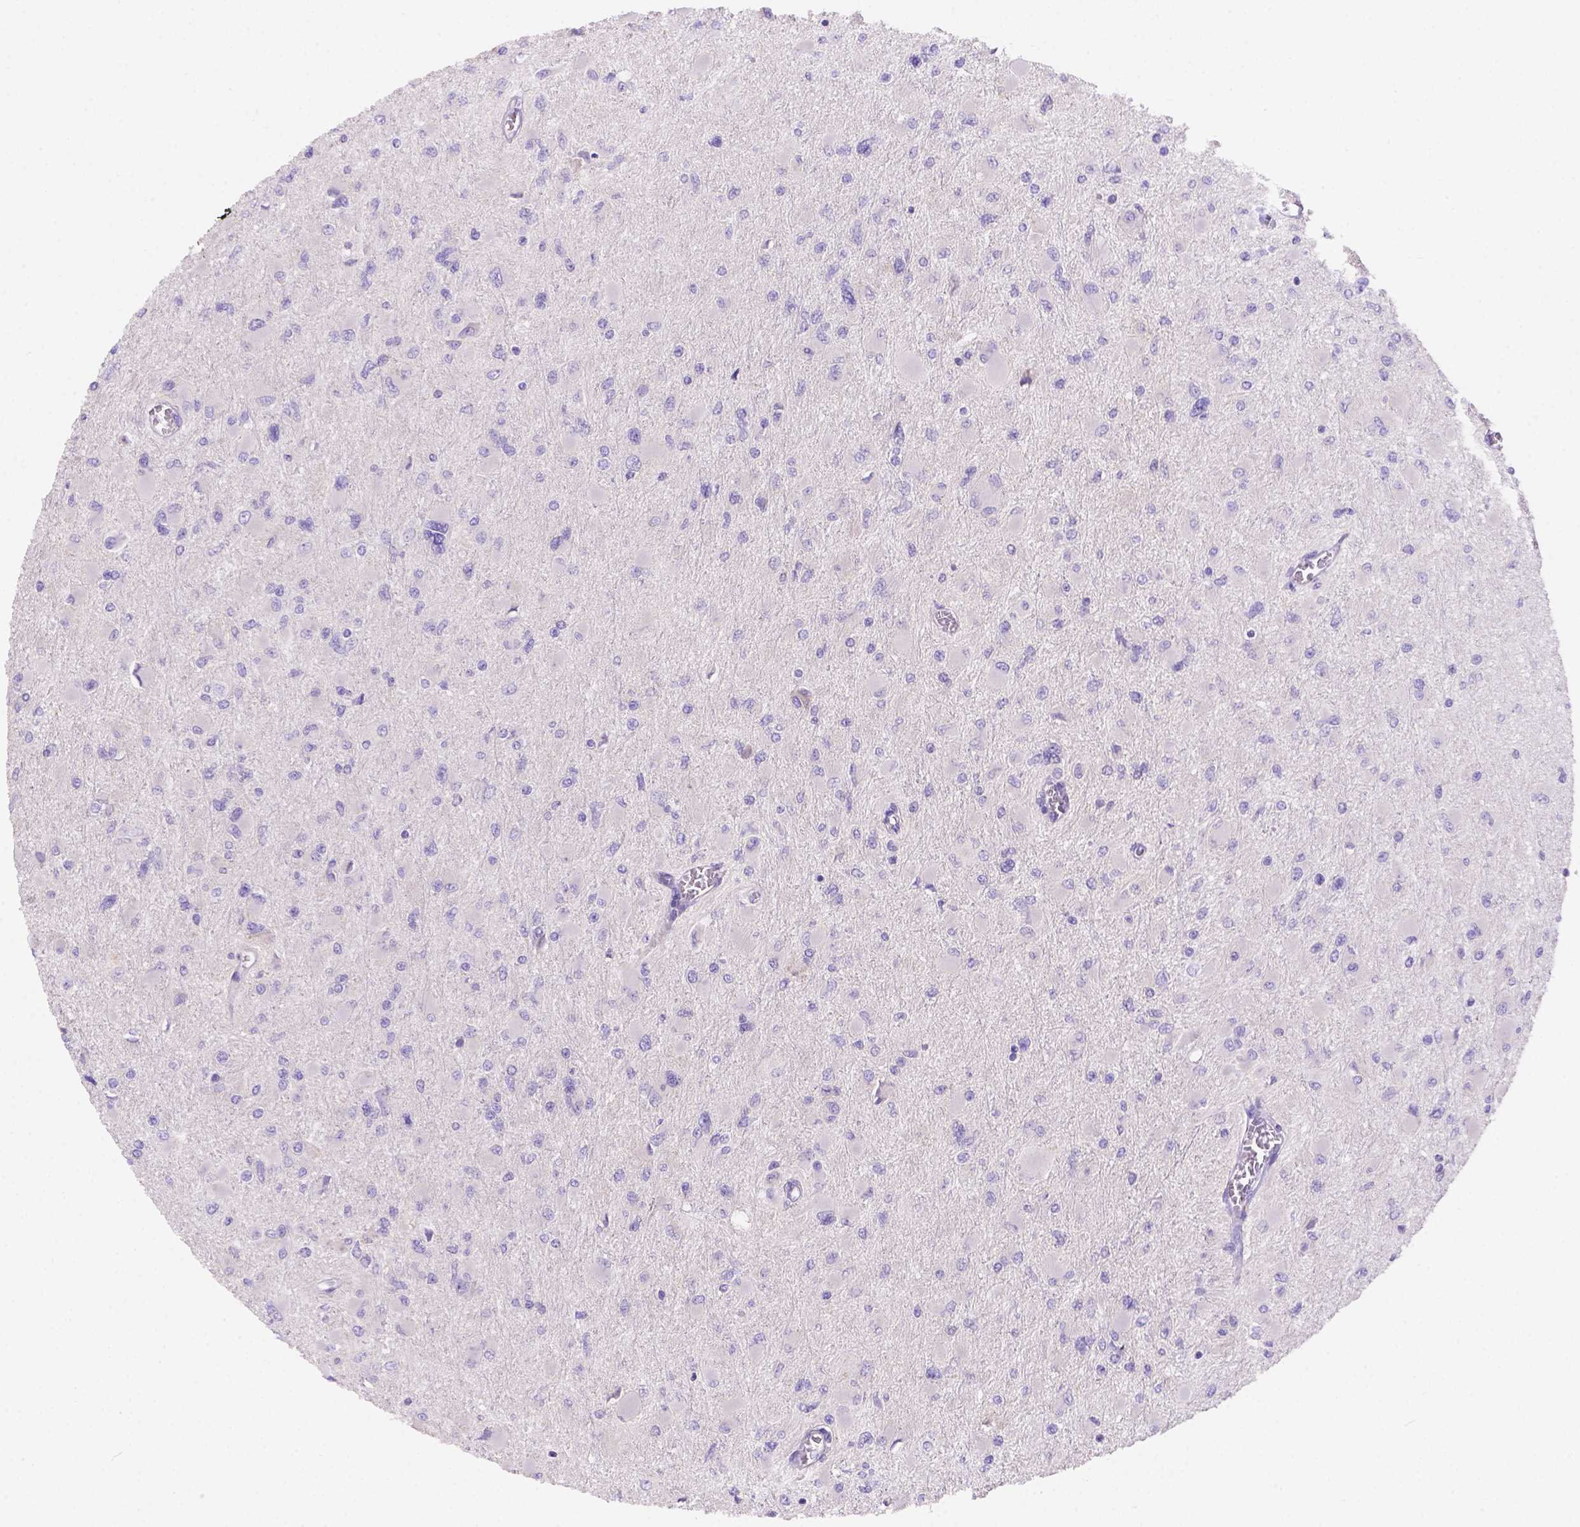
{"staining": {"intensity": "negative", "quantity": "none", "location": "none"}, "tissue": "glioma", "cell_type": "Tumor cells", "image_type": "cancer", "snomed": [{"axis": "morphology", "description": "Glioma, malignant, High grade"}, {"axis": "topography", "description": "Cerebral cortex"}], "caption": "This is a photomicrograph of immunohistochemistry (IHC) staining of glioma, which shows no positivity in tumor cells.", "gene": "NXPE2", "patient": {"sex": "female", "age": 36}}